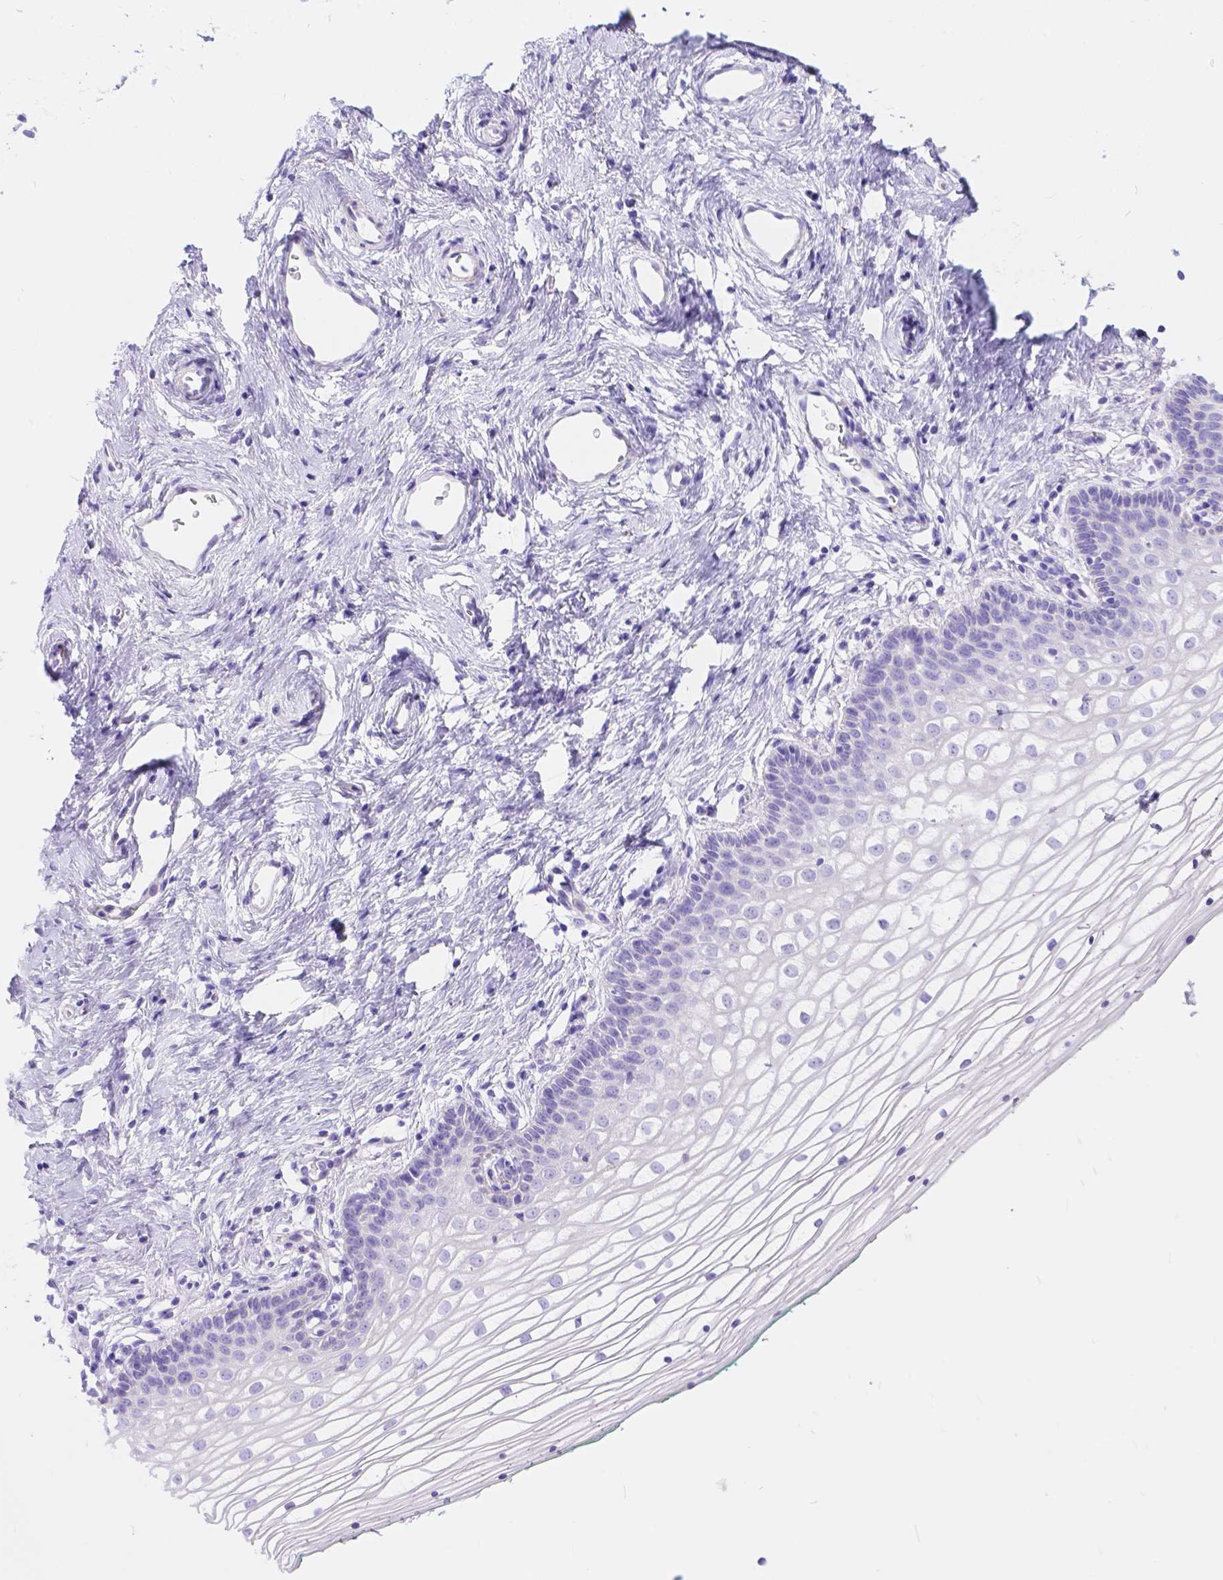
{"staining": {"intensity": "negative", "quantity": "none", "location": "none"}, "tissue": "vagina", "cell_type": "Squamous epithelial cells", "image_type": "normal", "snomed": [{"axis": "morphology", "description": "Normal tissue, NOS"}, {"axis": "topography", "description": "Vagina"}], "caption": "This is an immunohistochemistry (IHC) micrograph of benign vagina. There is no staining in squamous epithelial cells.", "gene": "KLHL10", "patient": {"sex": "female", "age": 36}}